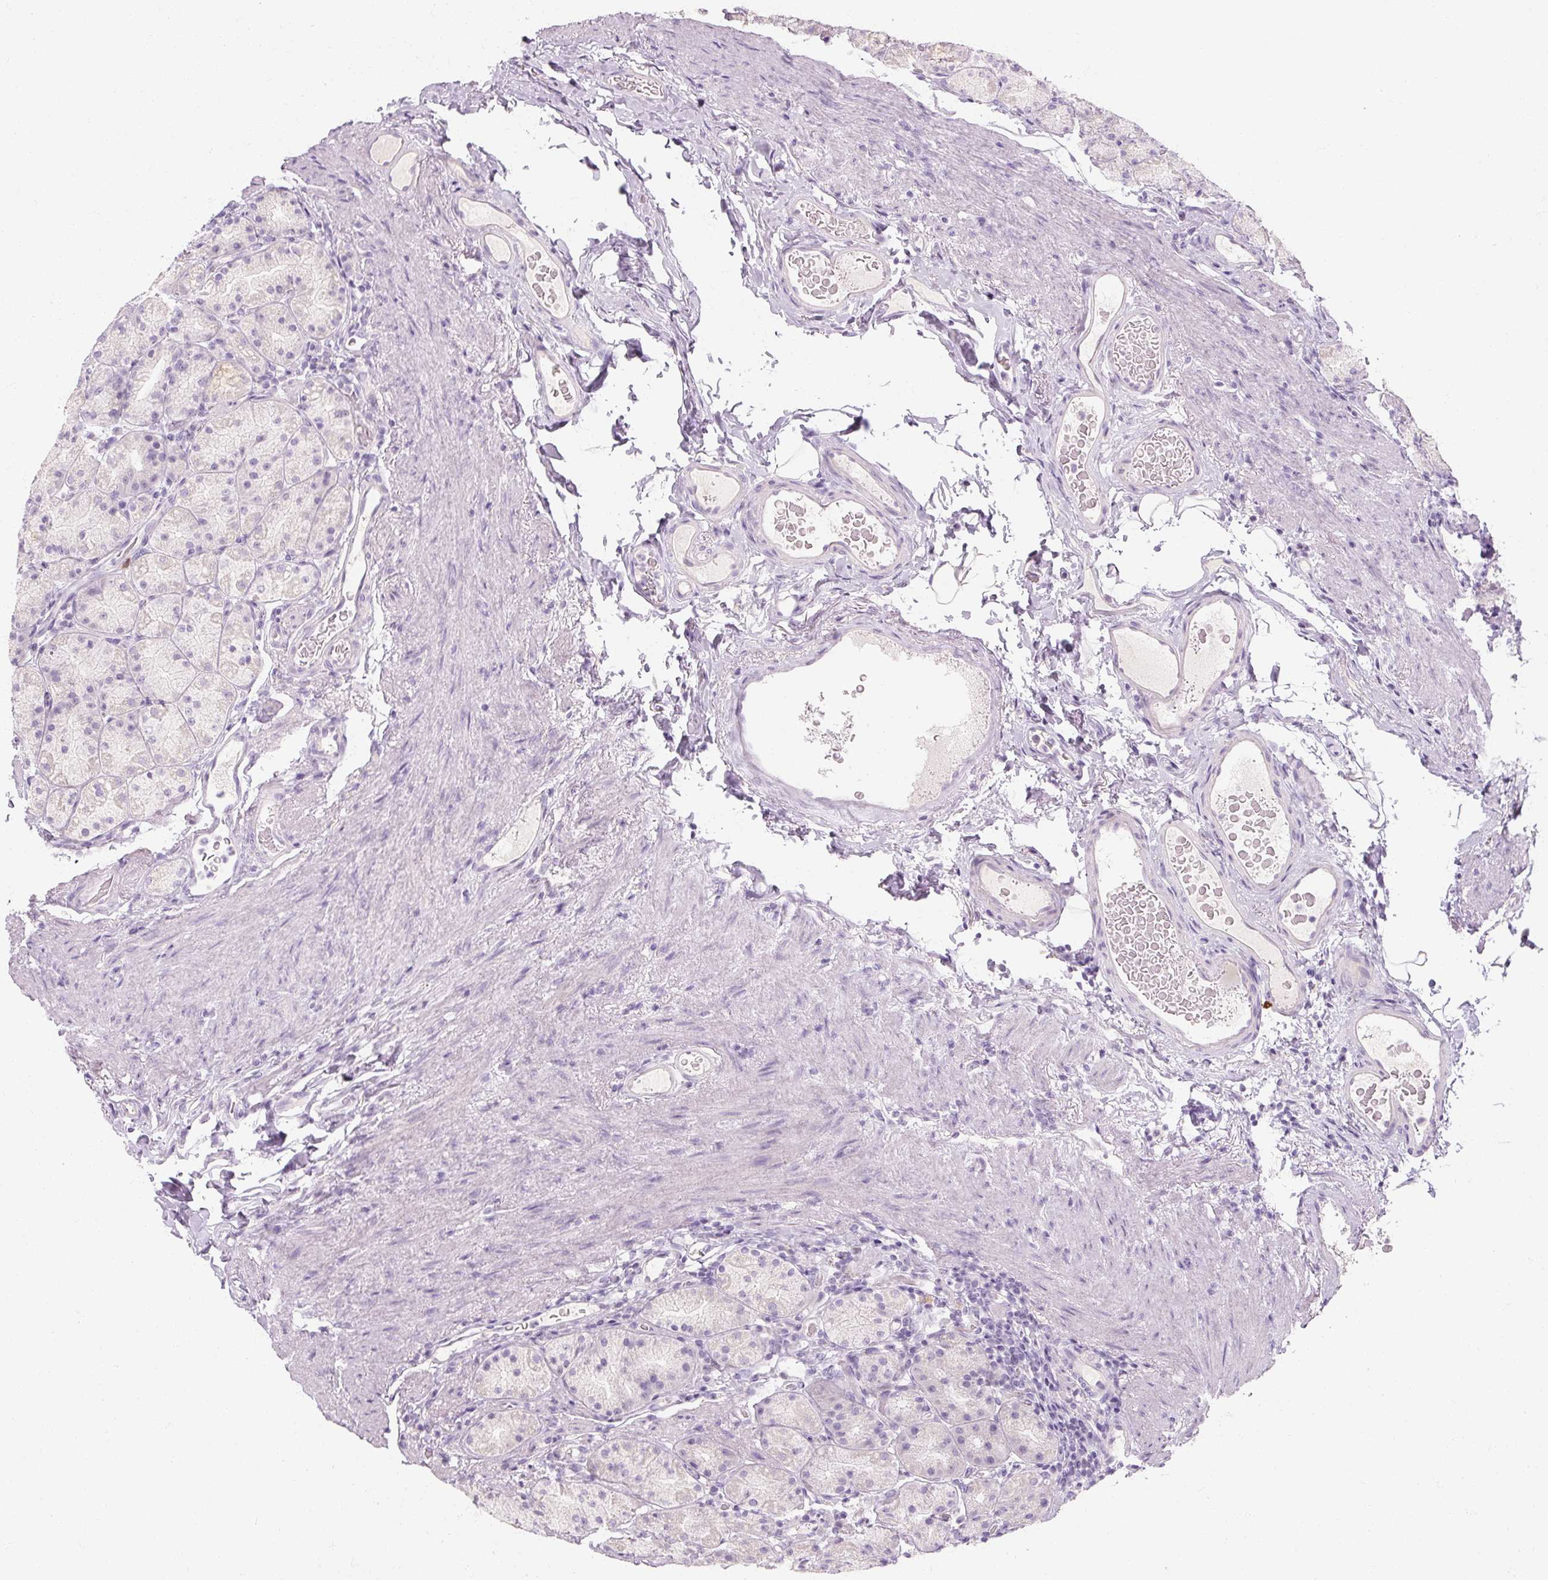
{"staining": {"intensity": "moderate", "quantity": "25%-75%", "location": "cytoplasmic/membranous"}, "tissue": "stomach", "cell_type": "Glandular cells", "image_type": "normal", "snomed": [{"axis": "morphology", "description": "Normal tissue, NOS"}, {"axis": "topography", "description": "Stomach, upper"}, {"axis": "topography", "description": "Stomach"}], "caption": "An immunohistochemistry (IHC) histopathology image of benign tissue is shown. Protein staining in brown shows moderate cytoplasmic/membranous positivity in stomach within glandular cells. The staining is performed using DAB (3,3'-diaminobenzidine) brown chromogen to label protein expression. The nuclei are counter-stained blue using hematoxylin.", "gene": "NFE2L3", "patient": {"sex": "male", "age": 68}}